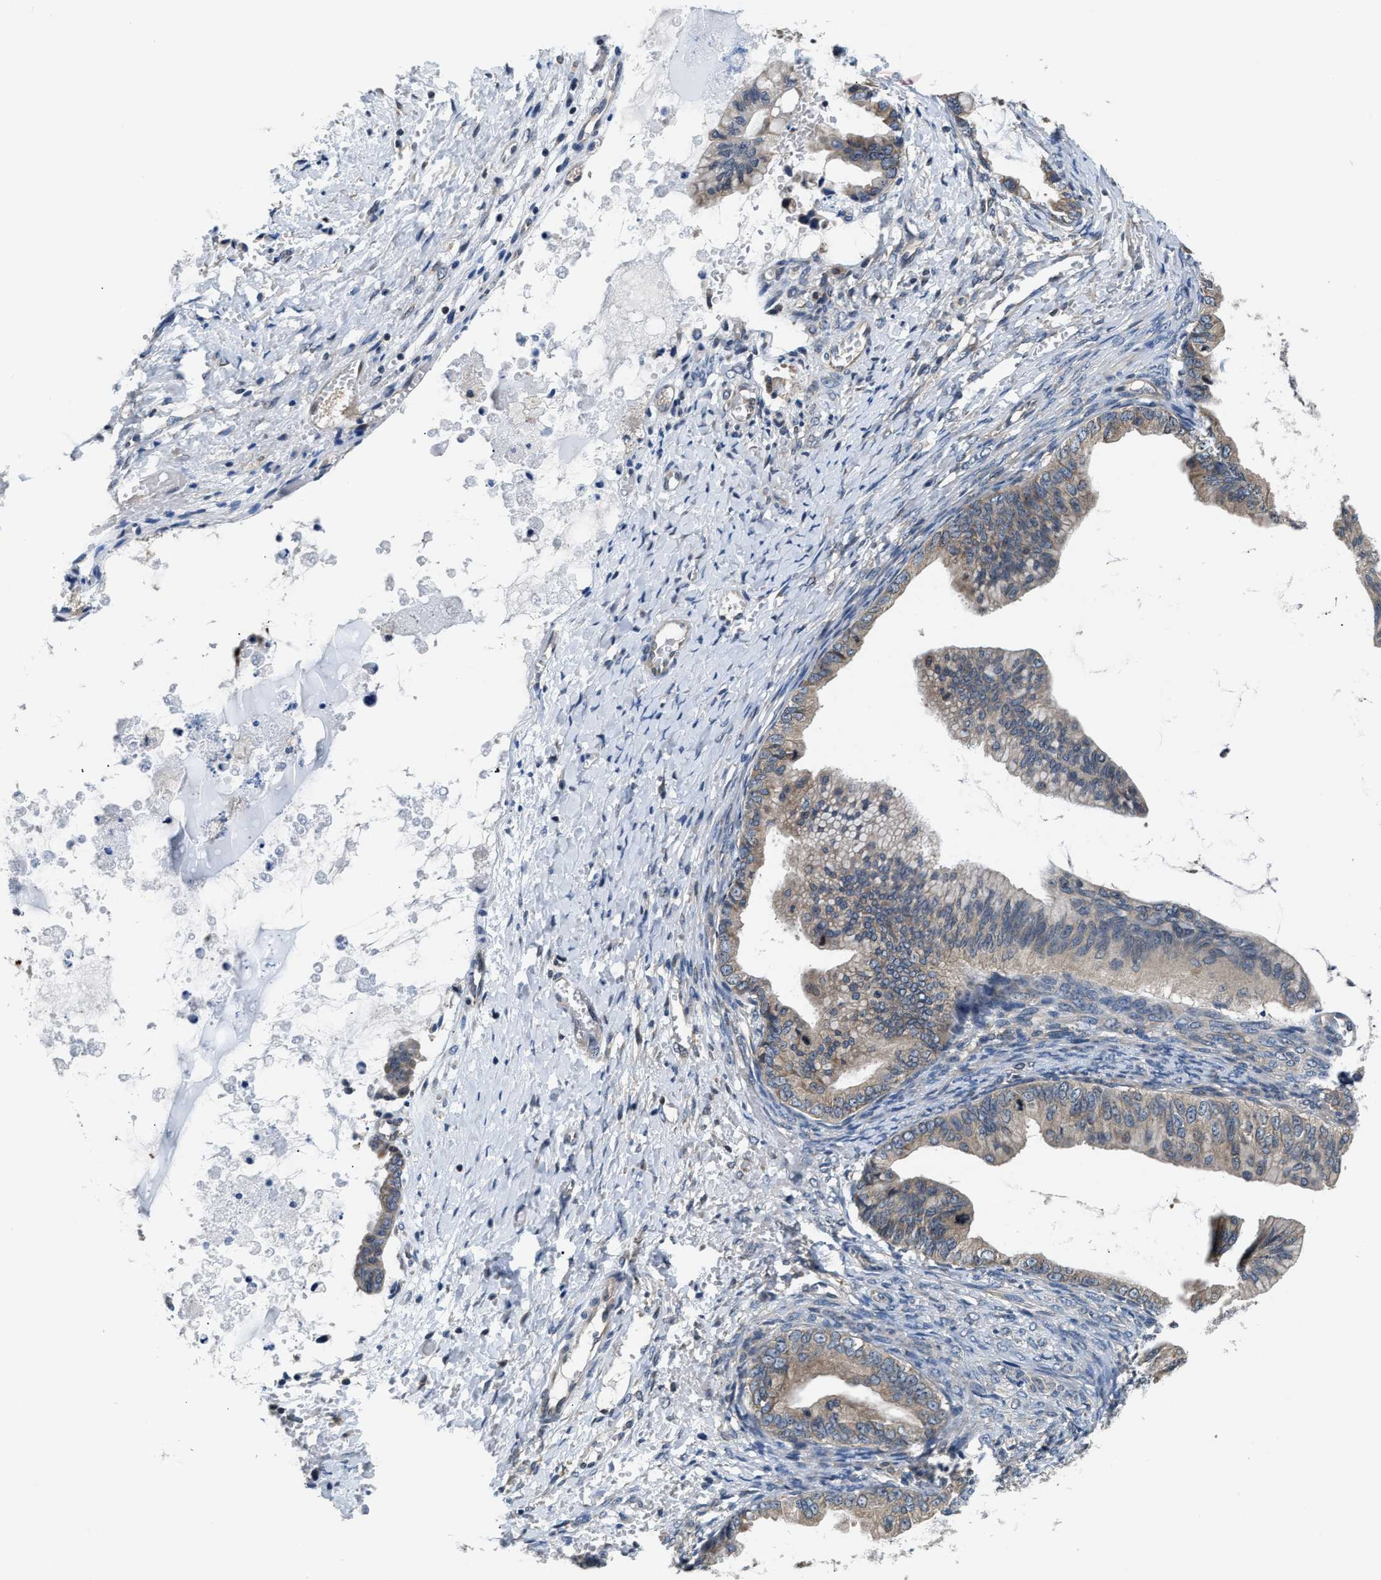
{"staining": {"intensity": "weak", "quantity": "25%-75%", "location": "cytoplasmic/membranous"}, "tissue": "ovarian cancer", "cell_type": "Tumor cells", "image_type": "cancer", "snomed": [{"axis": "morphology", "description": "Cystadenocarcinoma, mucinous, NOS"}, {"axis": "topography", "description": "Ovary"}], "caption": "Immunohistochemistry micrograph of neoplastic tissue: human ovarian mucinous cystadenocarcinoma stained using IHC shows low levels of weak protein expression localized specifically in the cytoplasmic/membranous of tumor cells, appearing as a cytoplasmic/membranous brown color.", "gene": "RAB29", "patient": {"sex": "female", "age": 36}}